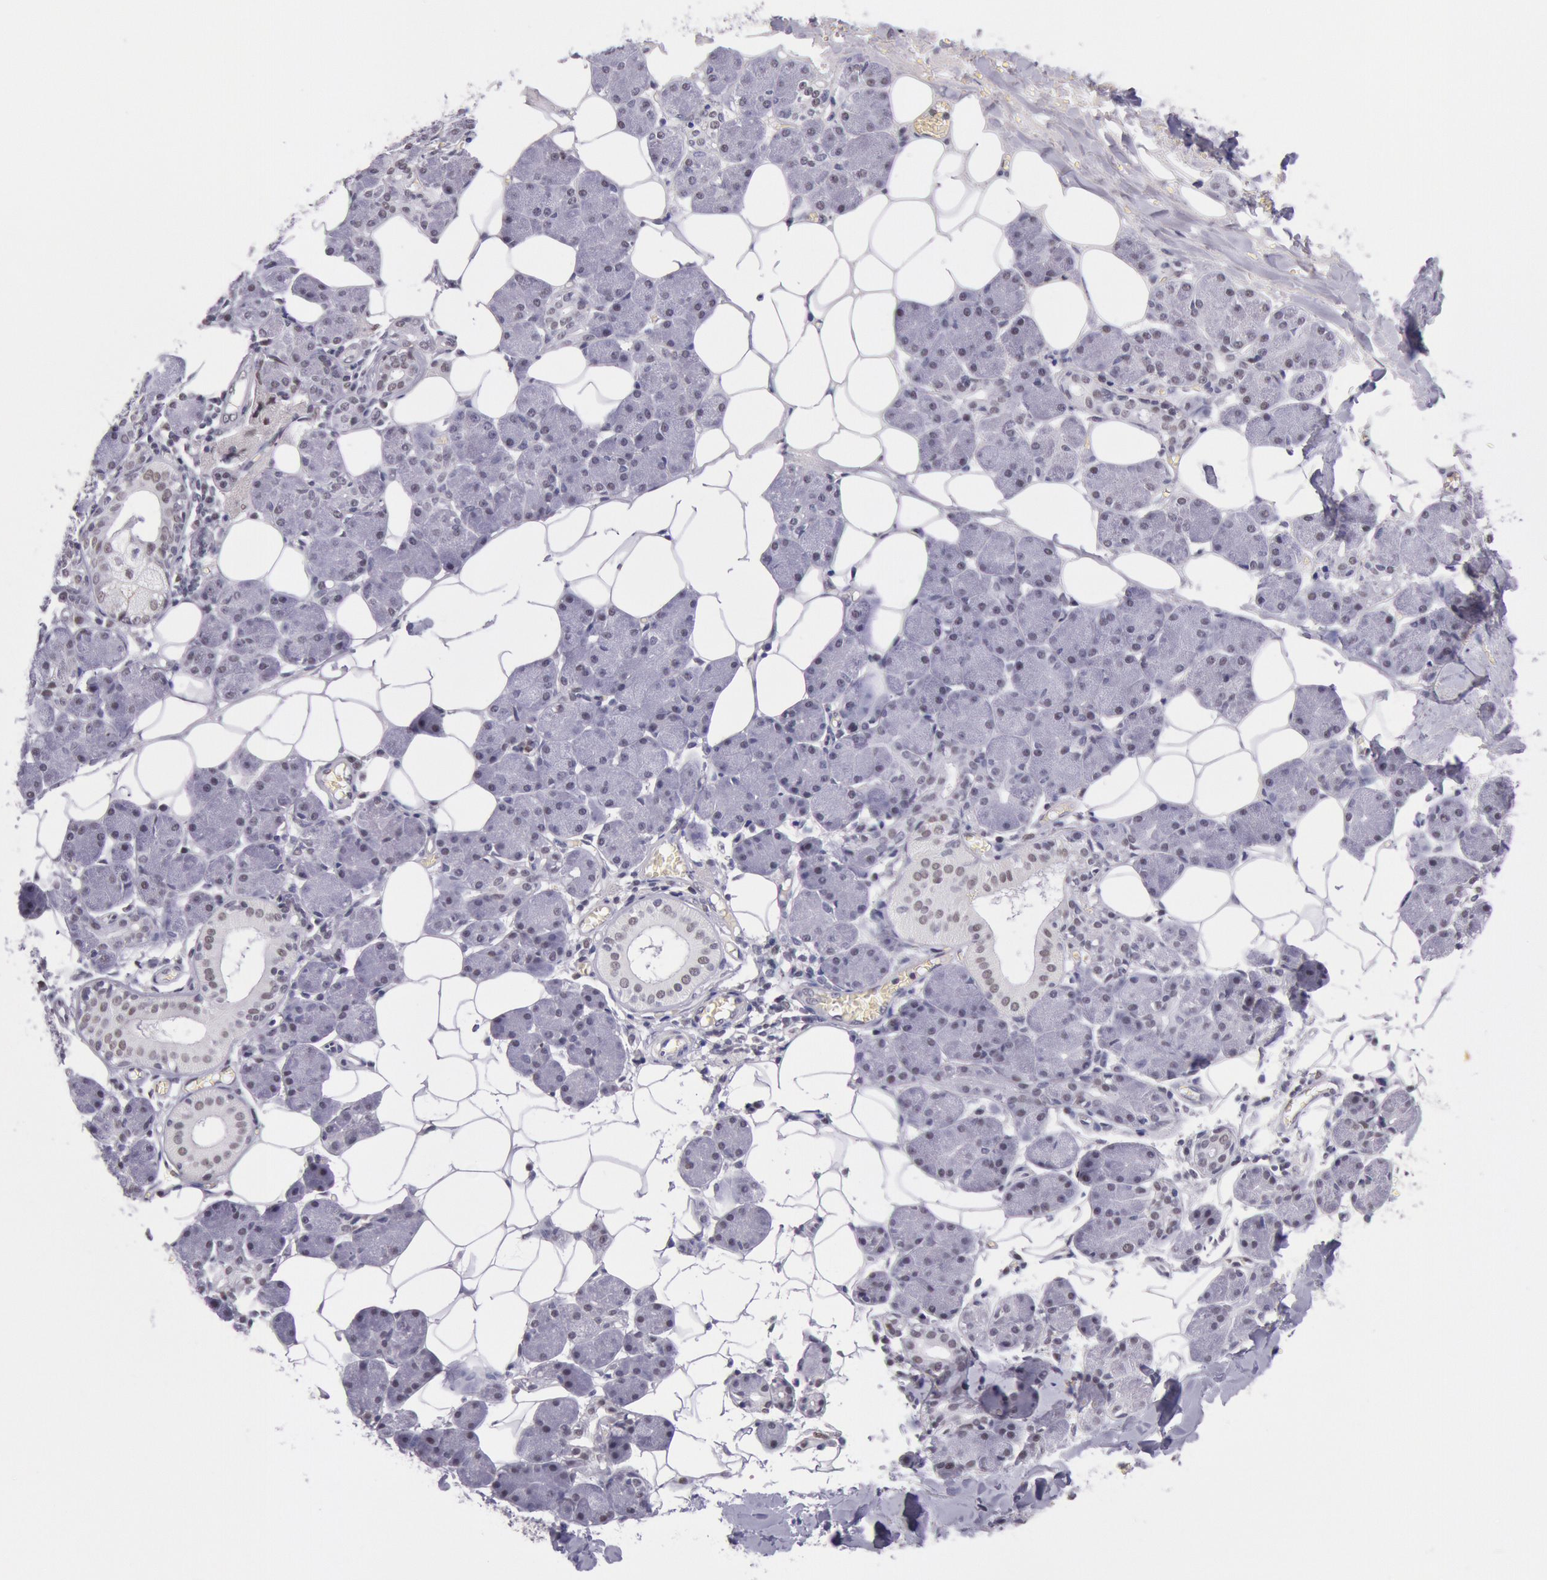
{"staining": {"intensity": "weak", "quantity": "25%-75%", "location": "nuclear"}, "tissue": "salivary gland", "cell_type": "Glandular cells", "image_type": "normal", "snomed": [{"axis": "morphology", "description": "Normal tissue, NOS"}, {"axis": "morphology", "description": "Adenoma, NOS"}, {"axis": "topography", "description": "Salivary gland"}], "caption": "A brown stain shows weak nuclear staining of a protein in glandular cells of unremarkable human salivary gland. Nuclei are stained in blue.", "gene": "TASL", "patient": {"sex": "female", "age": 32}}